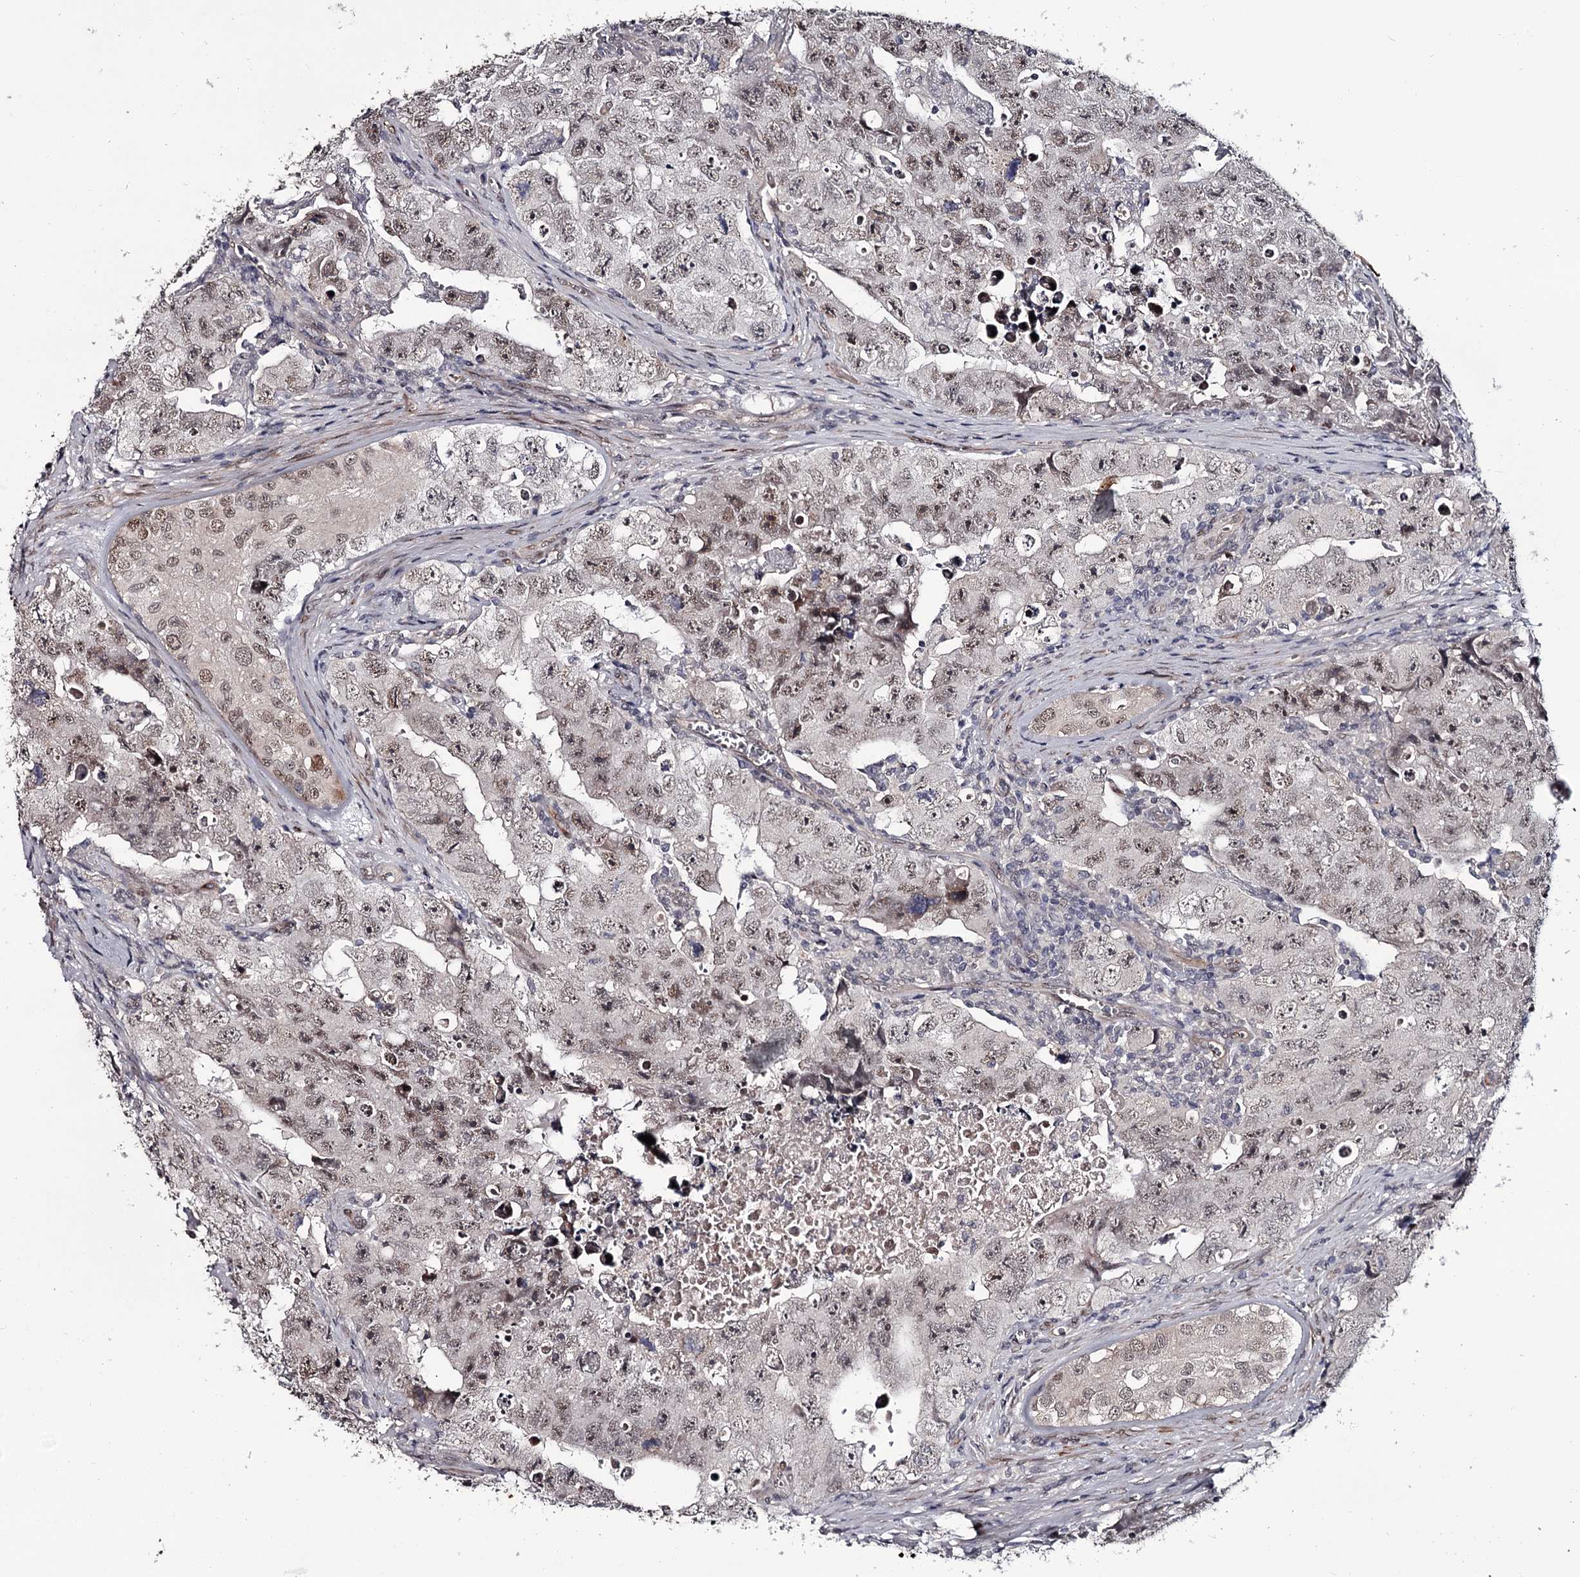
{"staining": {"intensity": "weak", "quantity": ">75%", "location": "nuclear"}, "tissue": "testis cancer", "cell_type": "Tumor cells", "image_type": "cancer", "snomed": [{"axis": "morphology", "description": "Carcinoma, Embryonal, NOS"}, {"axis": "topography", "description": "Testis"}], "caption": "IHC micrograph of embryonal carcinoma (testis) stained for a protein (brown), which displays low levels of weak nuclear positivity in approximately >75% of tumor cells.", "gene": "PRPF40B", "patient": {"sex": "male", "age": 17}}